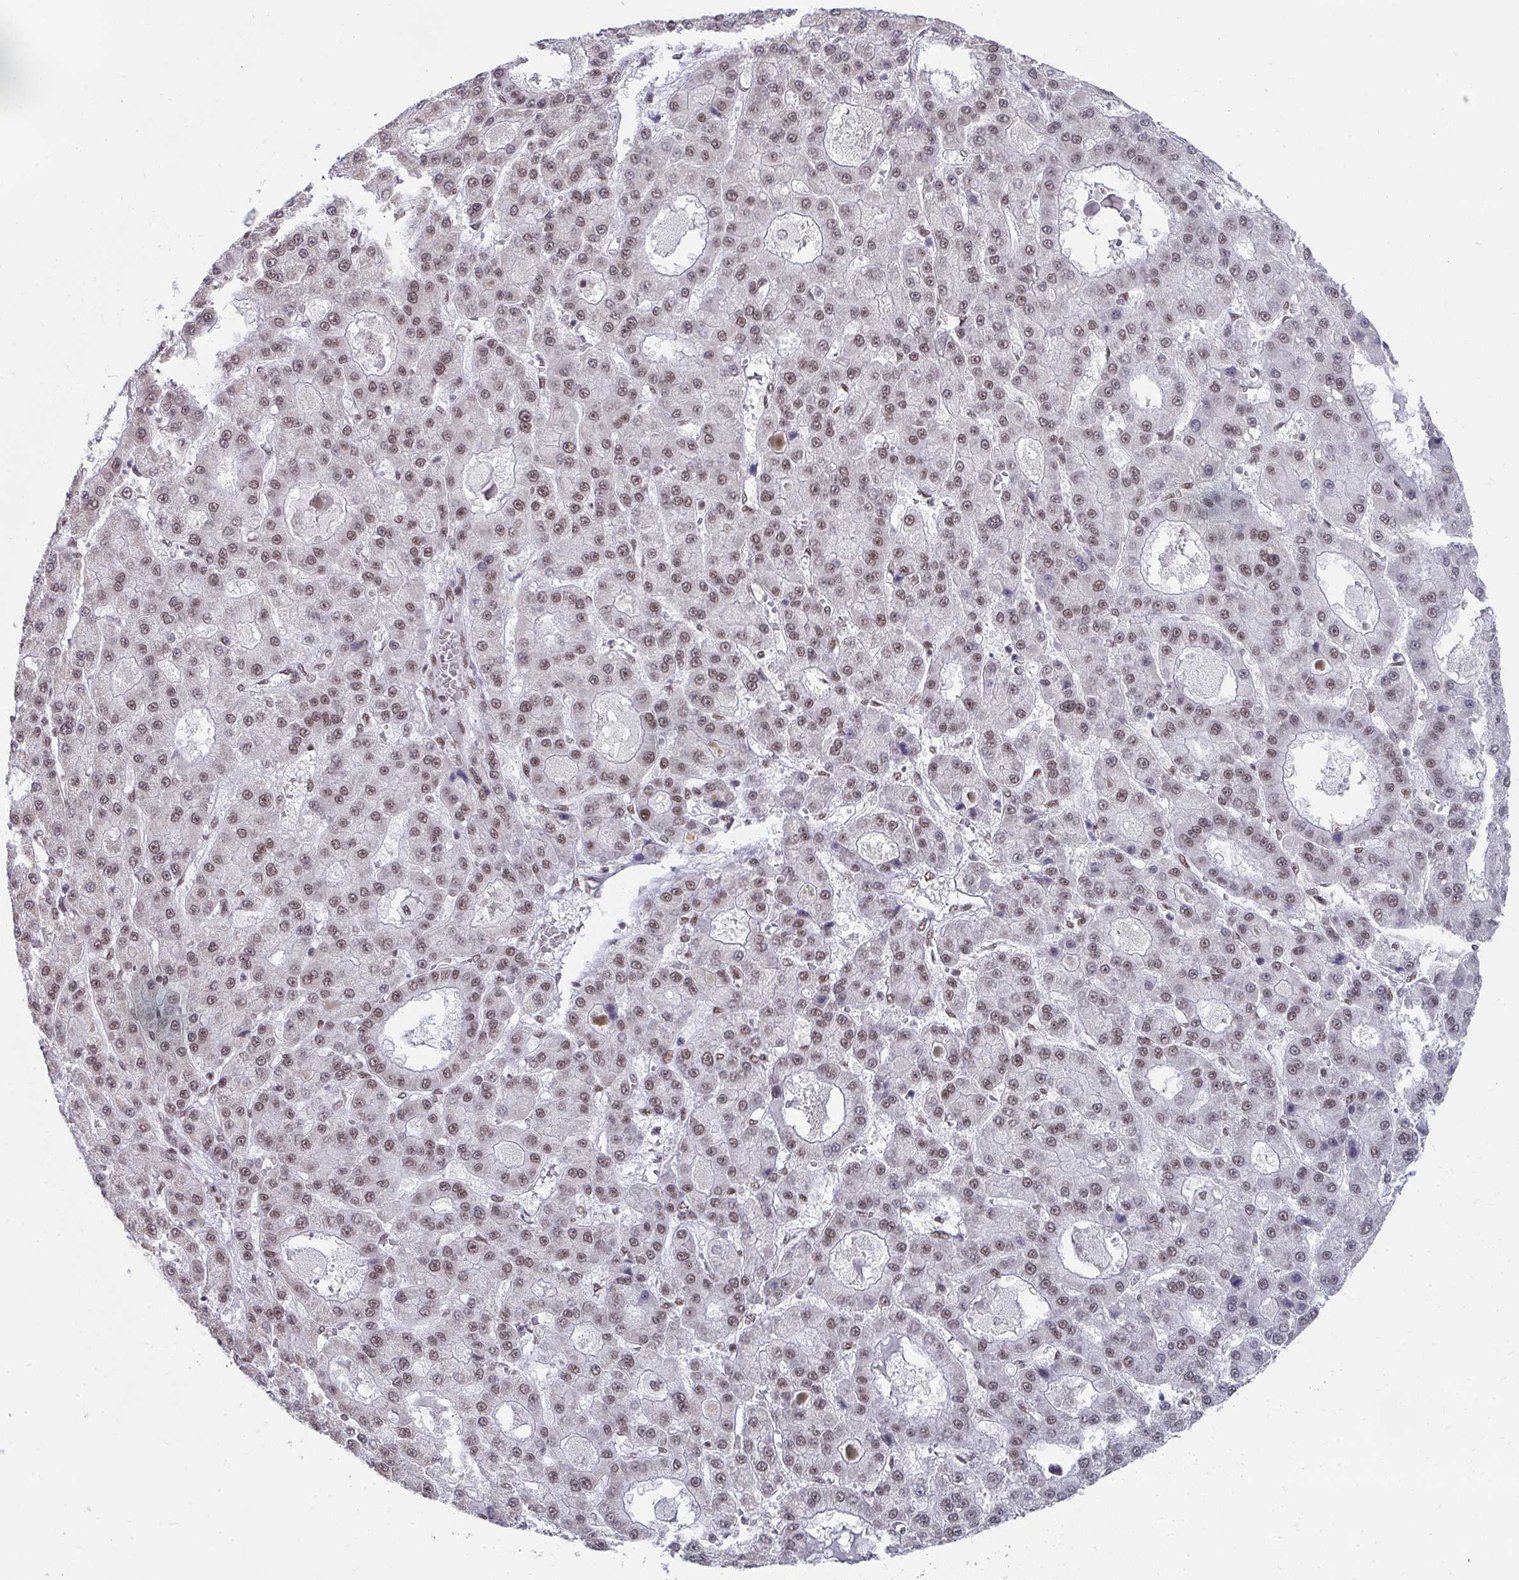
{"staining": {"intensity": "moderate", "quantity": ">75%", "location": "nuclear"}, "tissue": "liver cancer", "cell_type": "Tumor cells", "image_type": "cancer", "snomed": [{"axis": "morphology", "description": "Carcinoma, Hepatocellular, NOS"}, {"axis": "topography", "description": "Liver"}], "caption": "Immunohistochemical staining of liver hepatocellular carcinoma demonstrates medium levels of moderate nuclear positivity in about >75% of tumor cells. The protein of interest is shown in brown color, while the nuclei are stained blue.", "gene": "CREBBP", "patient": {"sex": "male", "age": 70}}